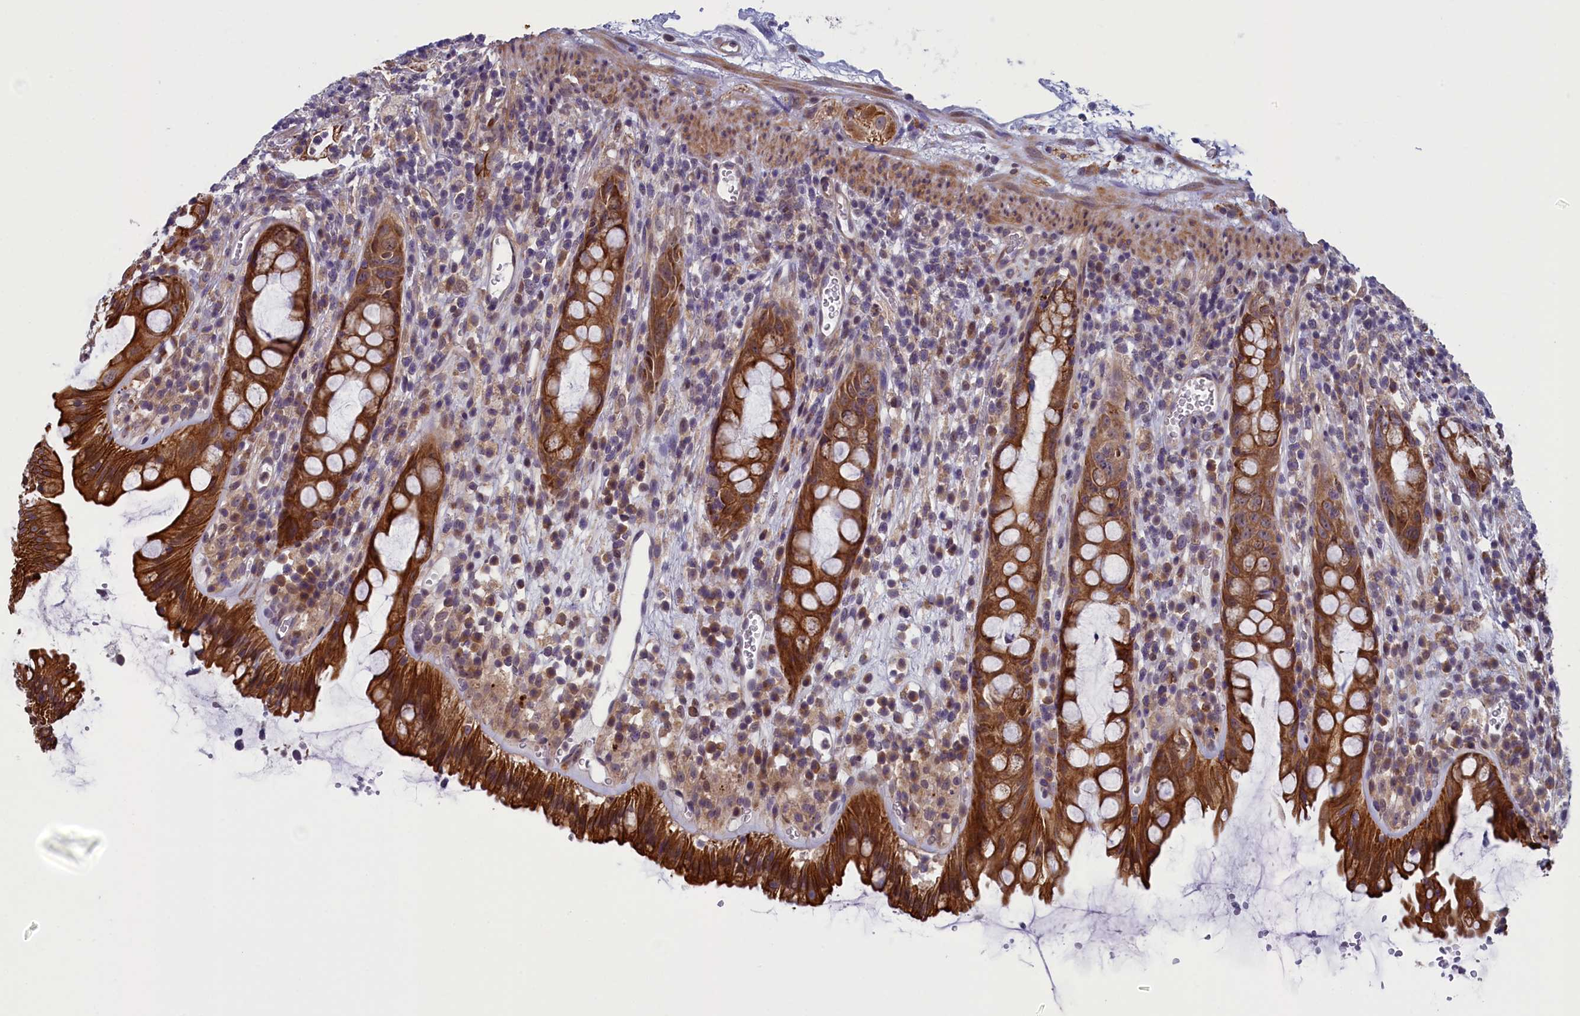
{"staining": {"intensity": "strong", "quantity": ">75%", "location": "cytoplasmic/membranous"}, "tissue": "rectum", "cell_type": "Glandular cells", "image_type": "normal", "snomed": [{"axis": "morphology", "description": "Normal tissue, NOS"}, {"axis": "topography", "description": "Rectum"}], "caption": "Strong cytoplasmic/membranous protein staining is seen in approximately >75% of glandular cells in rectum. (DAB IHC, brown staining for protein, blue staining for nuclei).", "gene": "ANKRD39", "patient": {"sex": "female", "age": 57}}